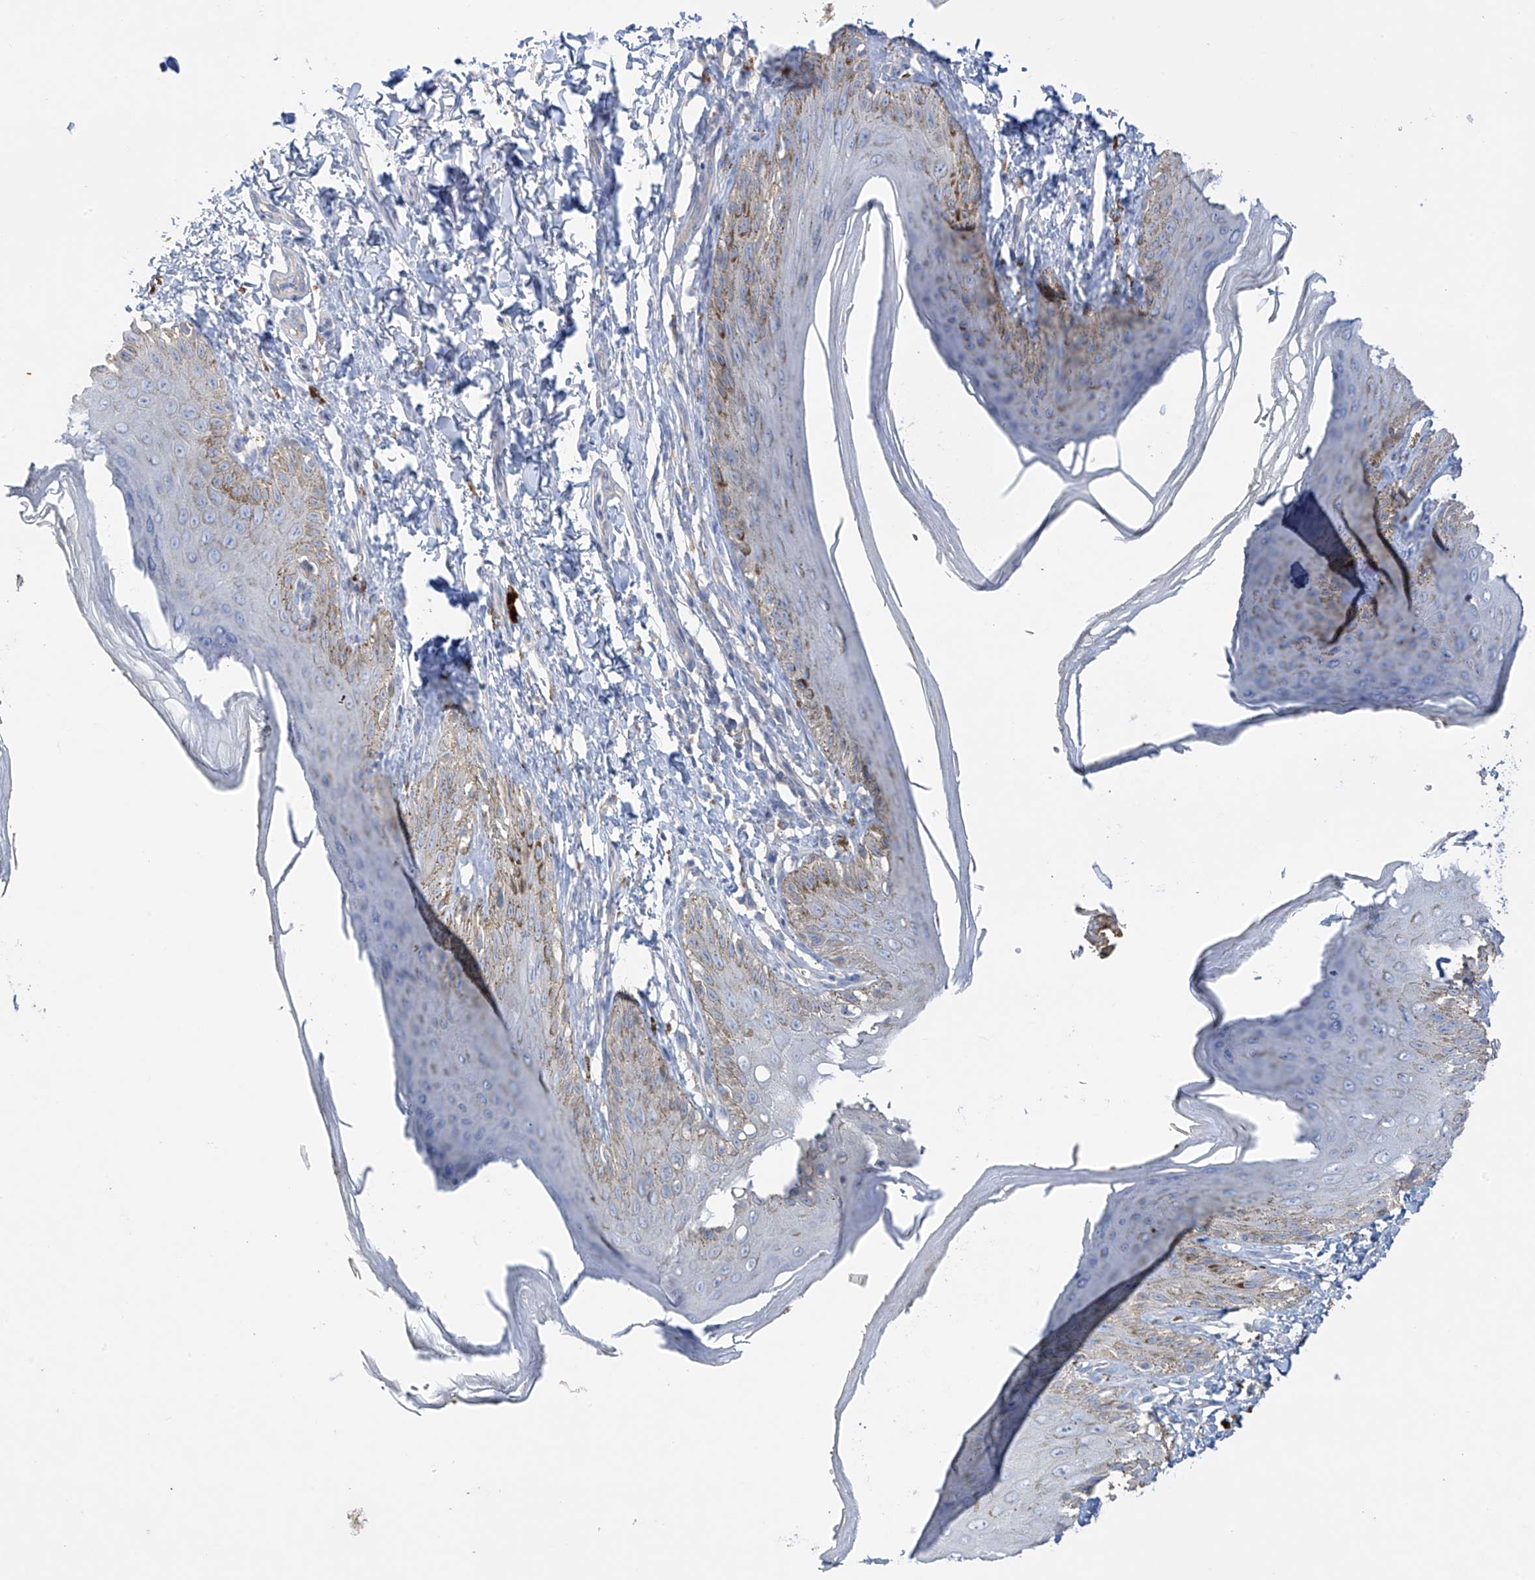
{"staining": {"intensity": "moderate", "quantity": "<25%", "location": "cytoplasmic/membranous"}, "tissue": "skin", "cell_type": "Epidermal cells", "image_type": "normal", "snomed": [{"axis": "morphology", "description": "Normal tissue, NOS"}, {"axis": "topography", "description": "Anal"}], "caption": "A low amount of moderate cytoplasmic/membranous positivity is identified in approximately <25% of epidermal cells in unremarkable skin.", "gene": "PRSS12", "patient": {"sex": "male", "age": 44}}